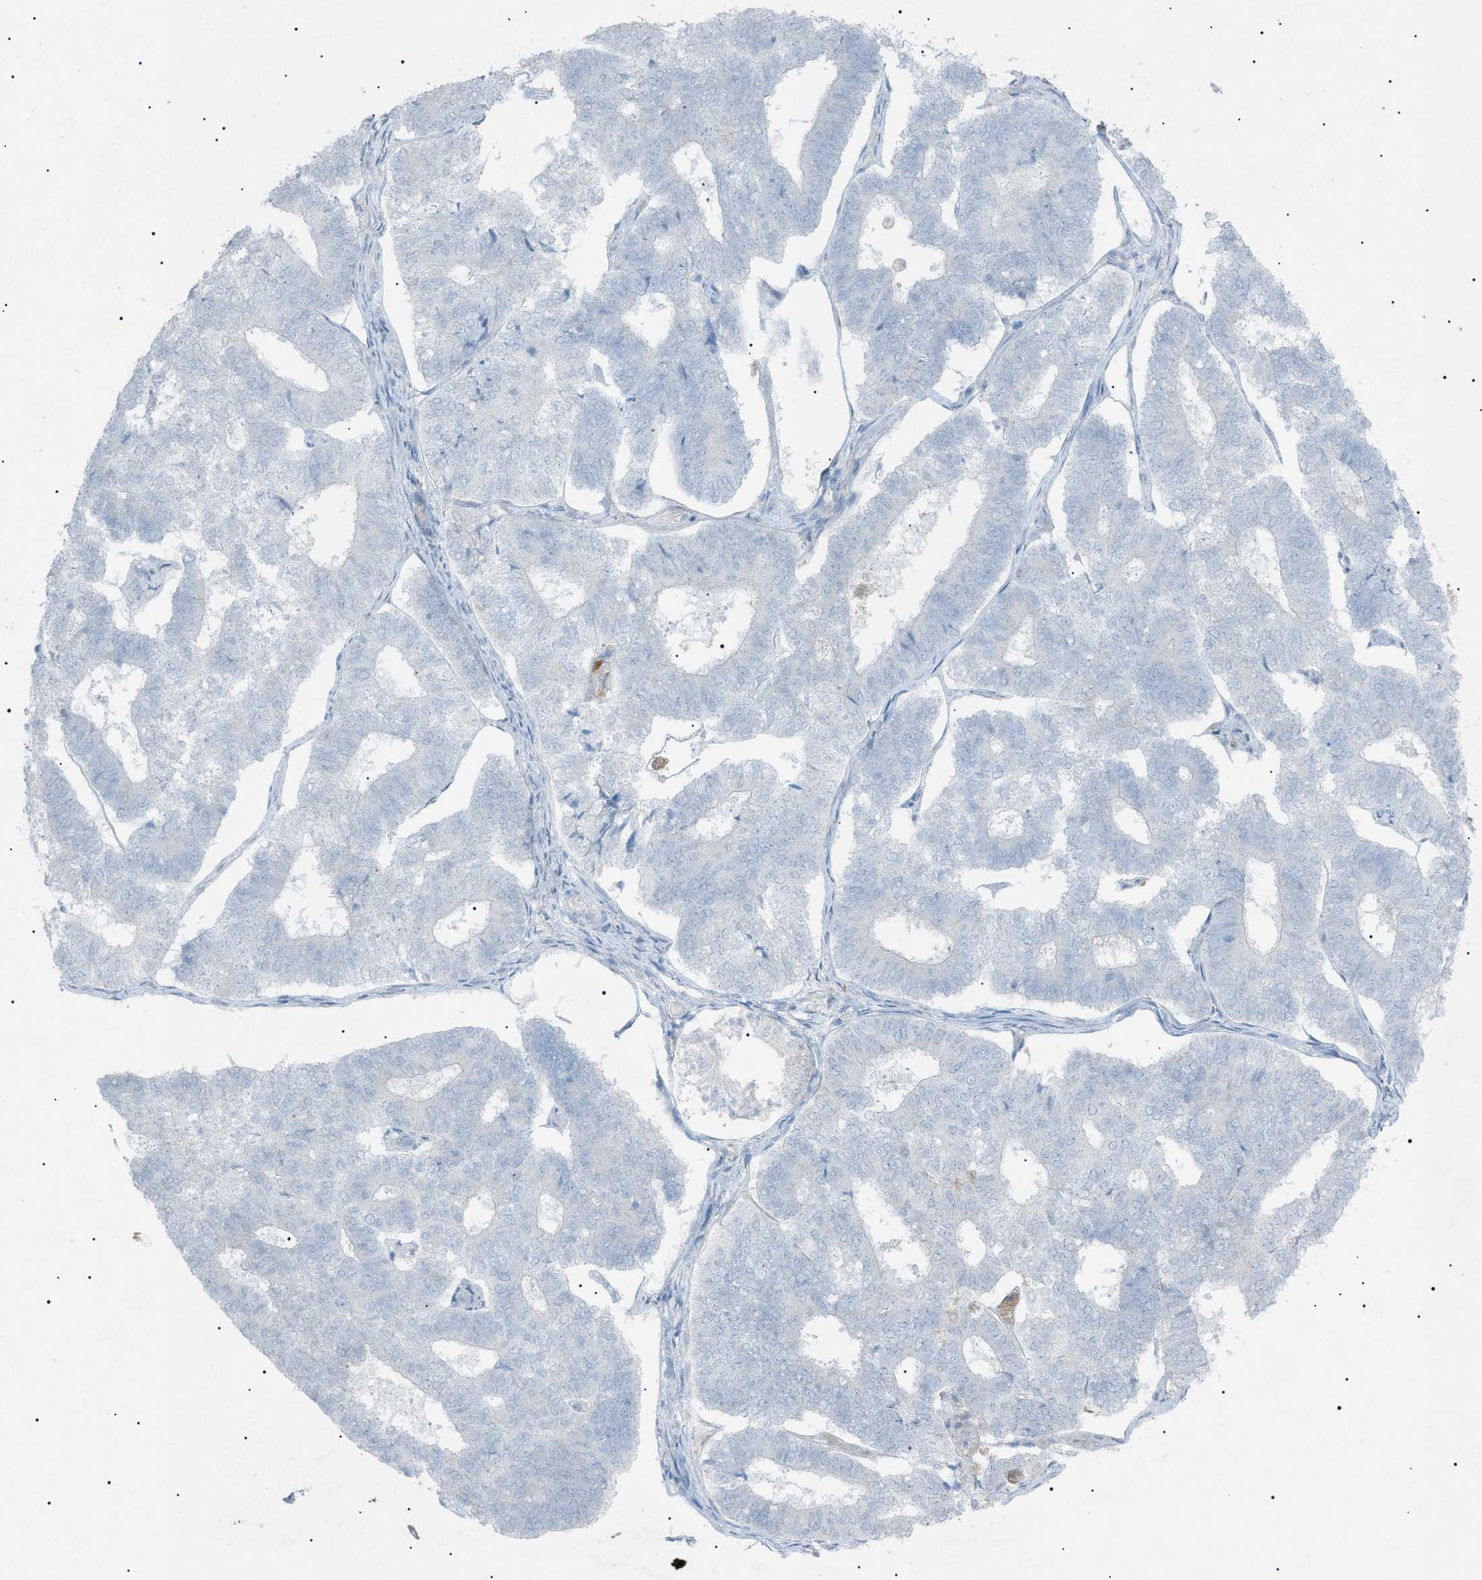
{"staining": {"intensity": "negative", "quantity": "none", "location": "none"}, "tissue": "endometrial cancer", "cell_type": "Tumor cells", "image_type": "cancer", "snomed": [{"axis": "morphology", "description": "Adenocarcinoma, NOS"}, {"axis": "topography", "description": "Endometrium"}], "caption": "The immunohistochemistry micrograph has no significant staining in tumor cells of endometrial adenocarcinoma tissue.", "gene": "BTK", "patient": {"sex": "female", "age": 70}}